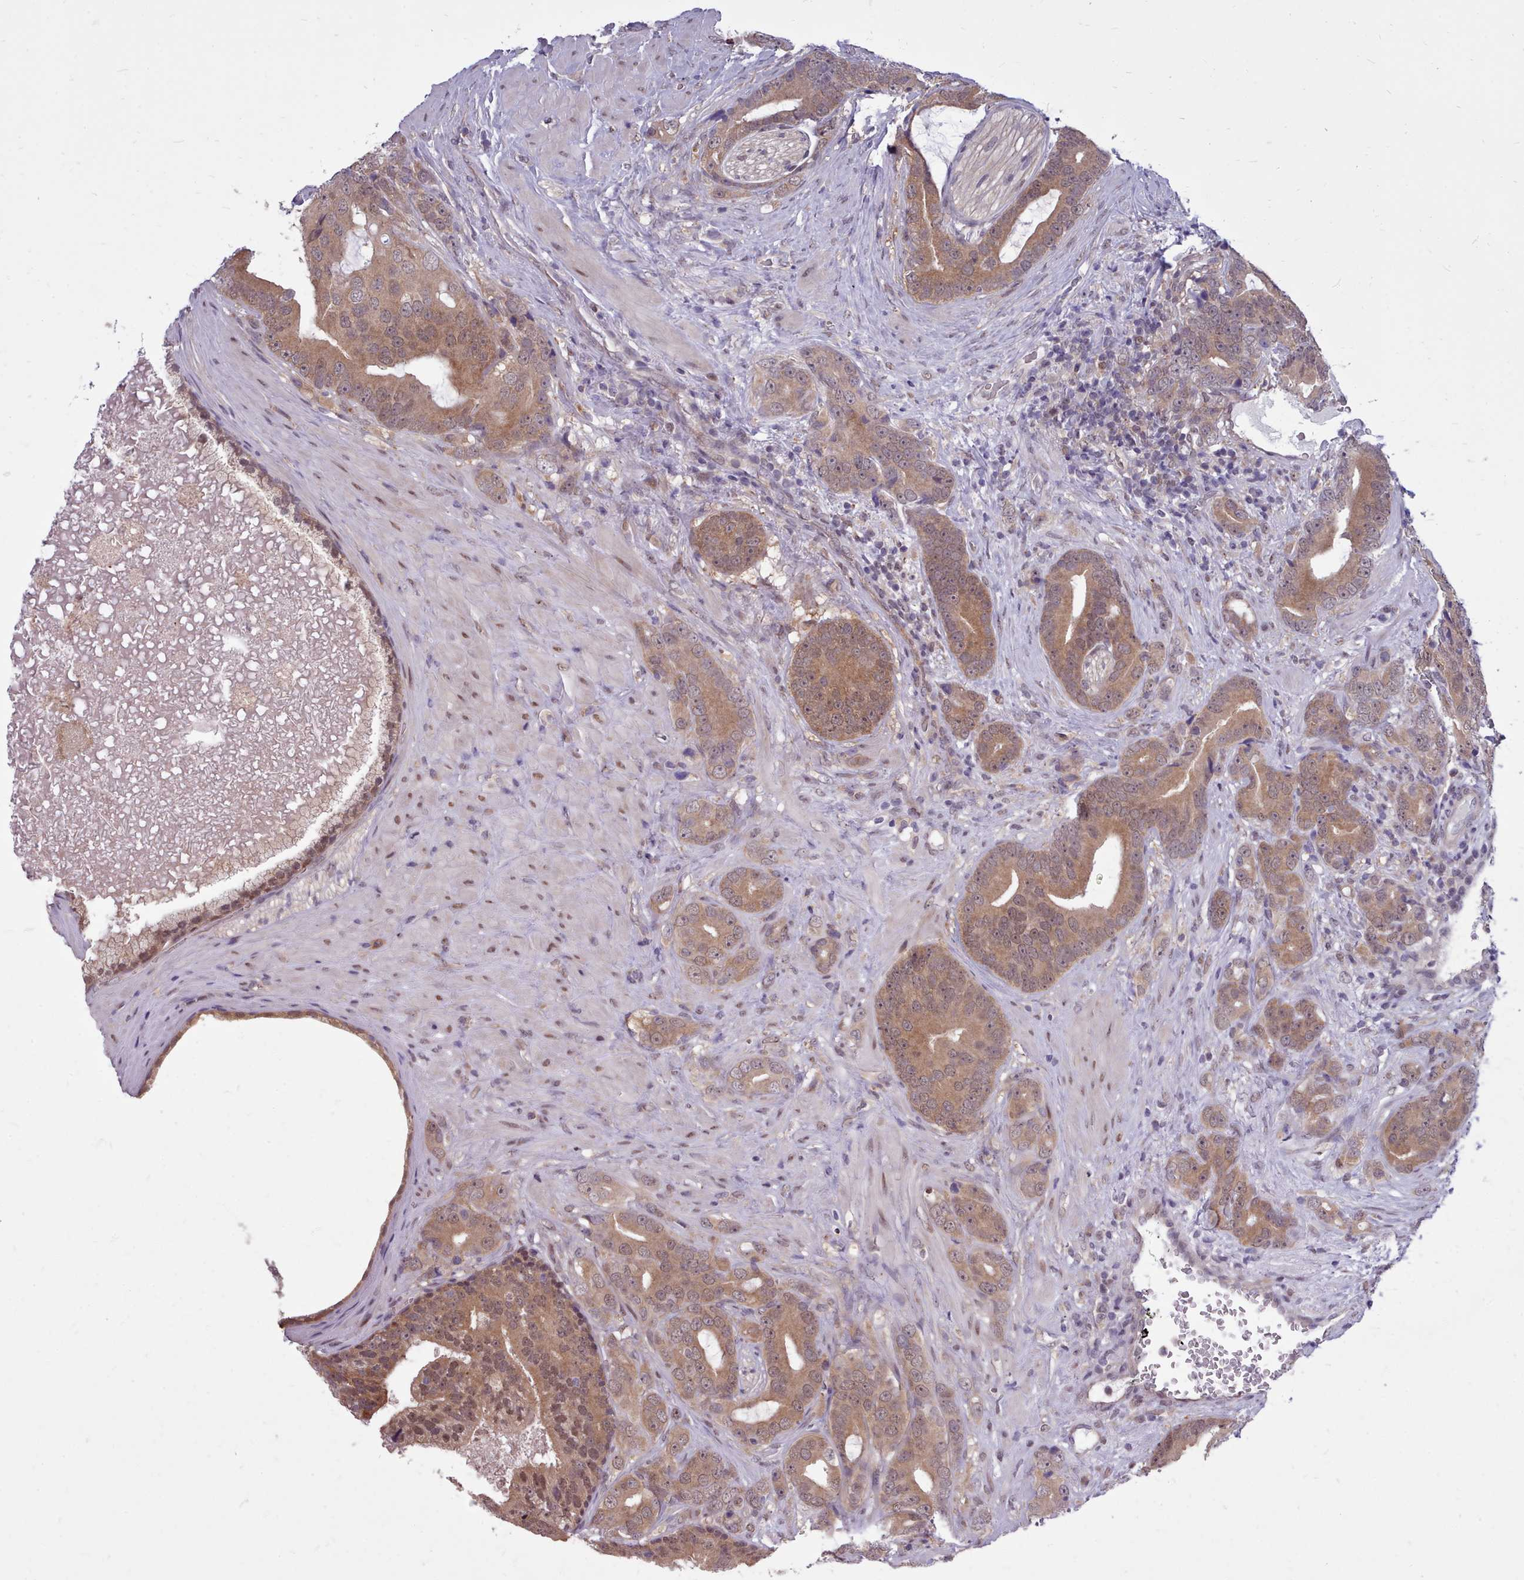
{"staining": {"intensity": "moderate", "quantity": ">75%", "location": "cytoplasmic/membranous,nuclear"}, "tissue": "prostate cancer", "cell_type": "Tumor cells", "image_type": "cancer", "snomed": [{"axis": "morphology", "description": "Adenocarcinoma, High grade"}, {"axis": "topography", "description": "Prostate"}], "caption": "Tumor cells exhibit medium levels of moderate cytoplasmic/membranous and nuclear staining in approximately >75% of cells in prostate cancer (high-grade adenocarcinoma). Immunohistochemistry stains the protein in brown and the nuclei are stained blue.", "gene": "AHCY", "patient": {"sex": "male", "age": 55}}